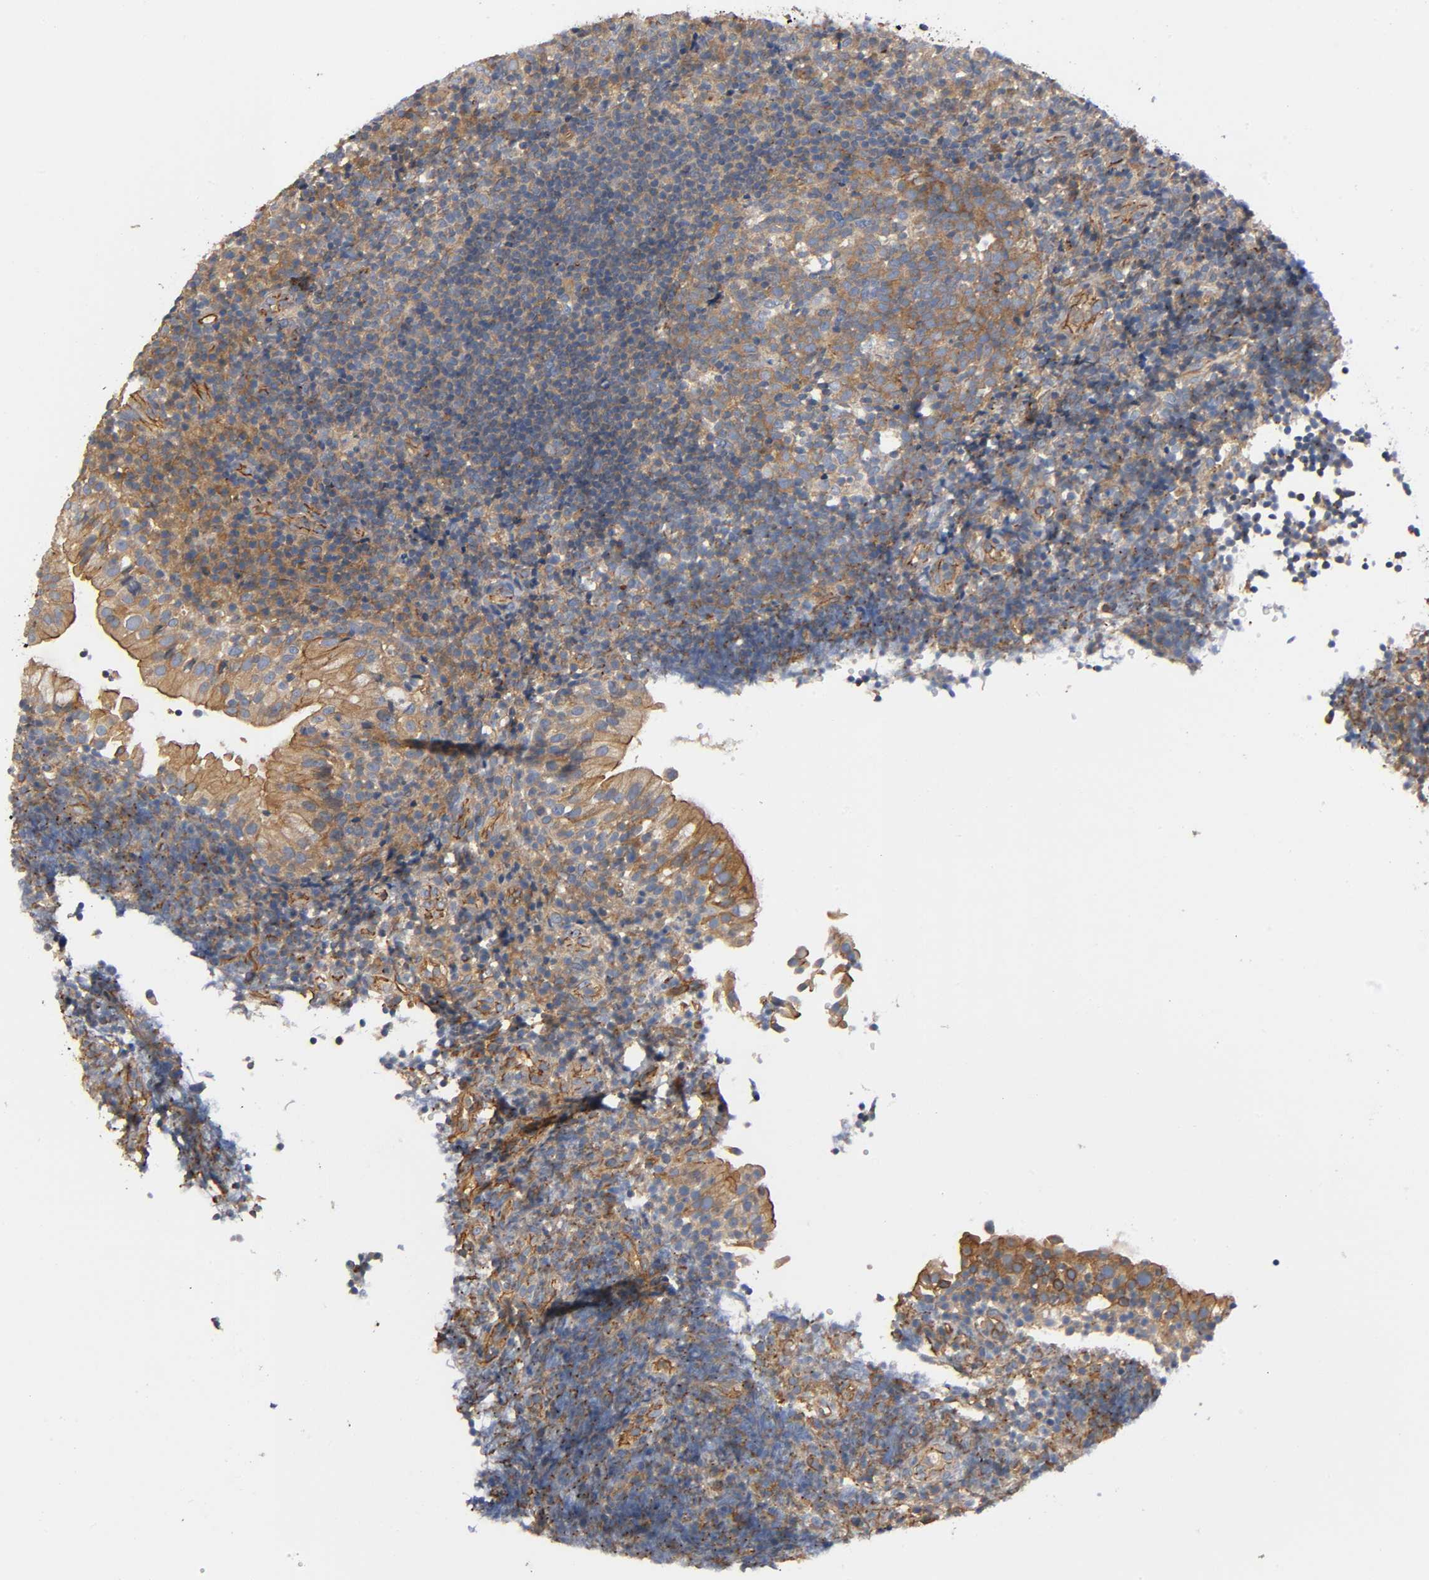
{"staining": {"intensity": "moderate", "quantity": ">75%", "location": "cytoplasmic/membranous"}, "tissue": "tonsil", "cell_type": "Germinal center cells", "image_type": "normal", "snomed": [{"axis": "morphology", "description": "Normal tissue, NOS"}, {"axis": "topography", "description": "Tonsil"}], "caption": "Benign tonsil was stained to show a protein in brown. There is medium levels of moderate cytoplasmic/membranous staining in approximately >75% of germinal center cells. Nuclei are stained in blue.", "gene": "MARS1", "patient": {"sex": "female", "age": 40}}